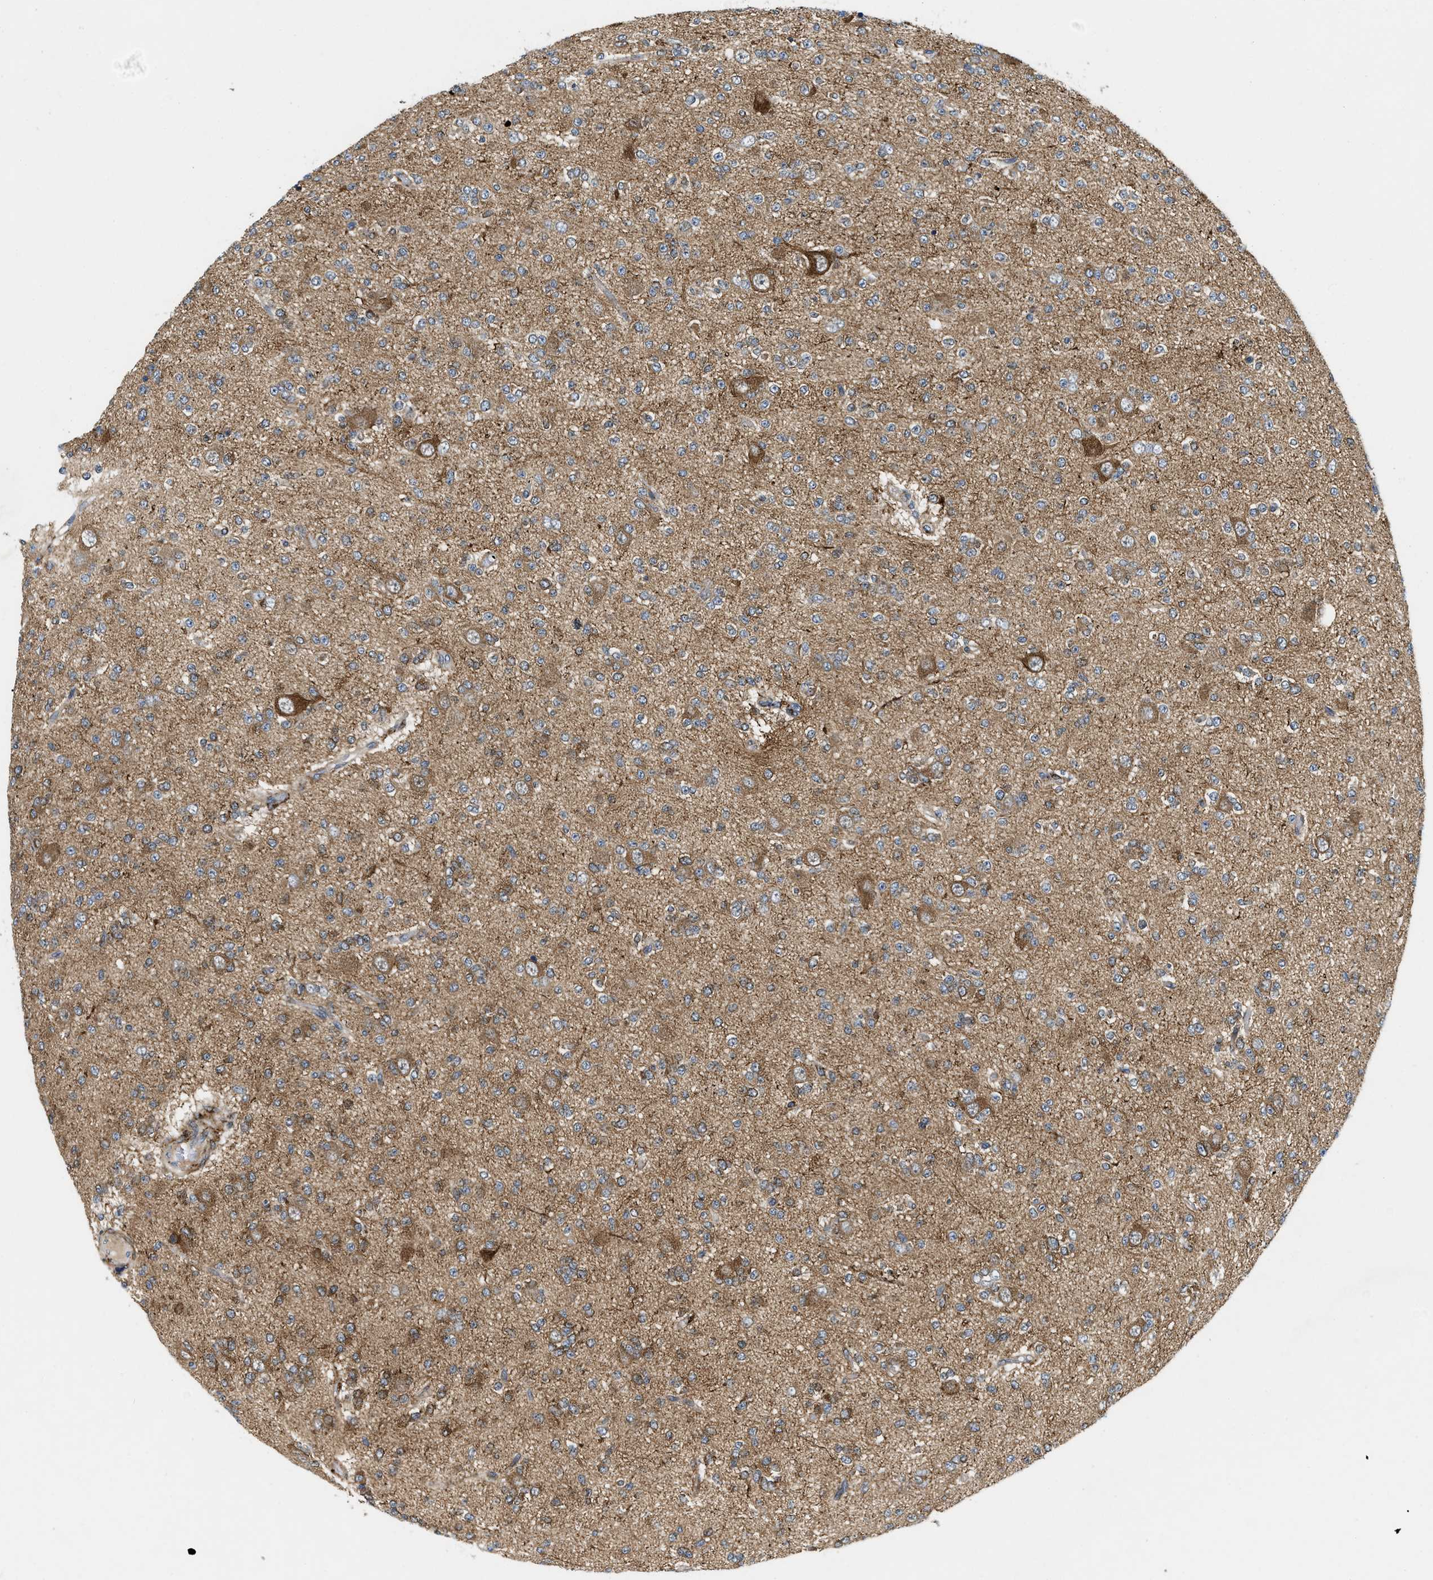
{"staining": {"intensity": "weak", "quantity": ">75%", "location": "cytoplasmic/membranous"}, "tissue": "glioma", "cell_type": "Tumor cells", "image_type": "cancer", "snomed": [{"axis": "morphology", "description": "Glioma, malignant, Low grade"}, {"axis": "topography", "description": "Brain"}], "caption": "Tumor cells reveal low levels of weak cytoplasmic/membranous positivity in about >75% of cells in malignant low-grade glioma.", "gene": "ZNF599", "patient": {"sex": "male", "age": 38}}